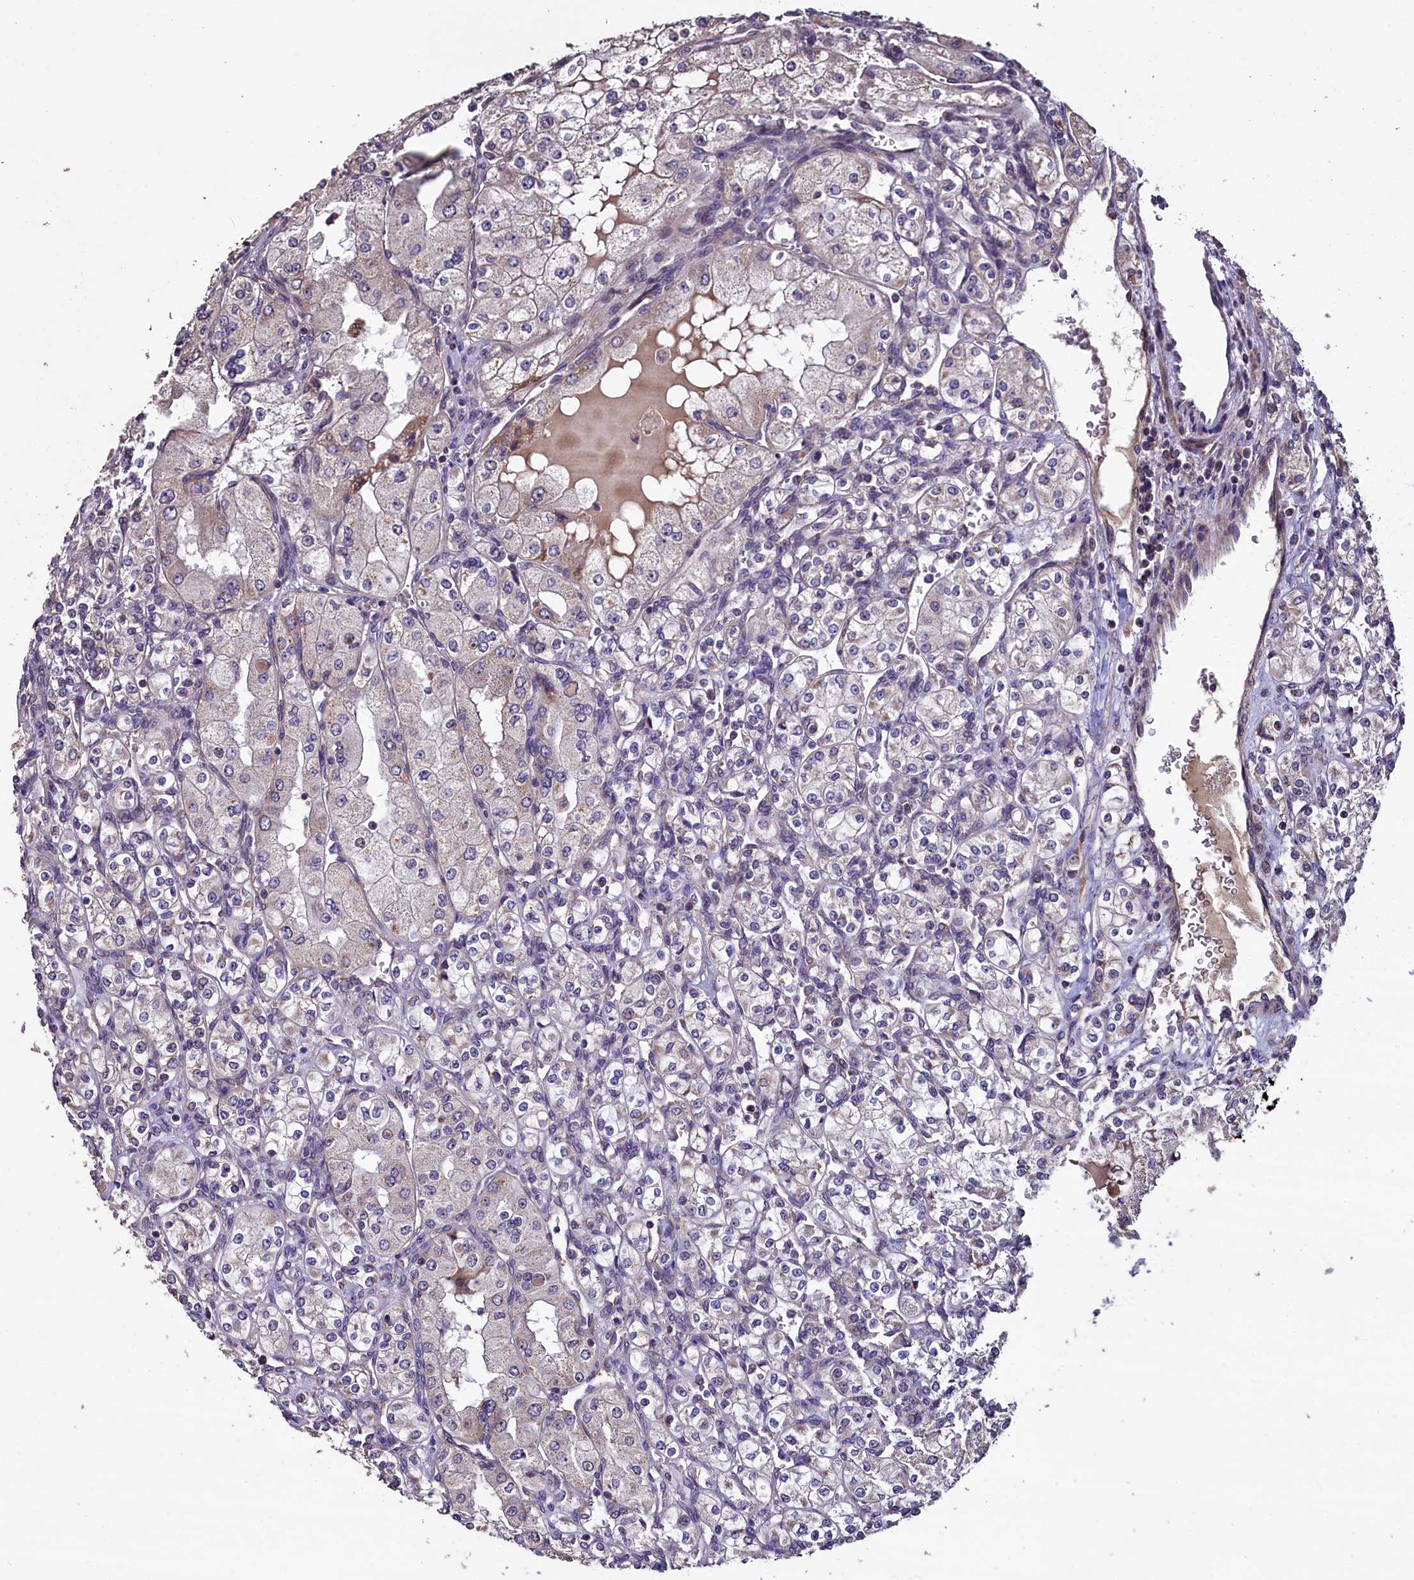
{"staining": {"intensity": "negative", "quantity": "none", "location": "none"}, "tissue": "renal cancer", "cell_type": "Tumor cells", "image_type": "cancer", "snomed": [{"axis": "morphology", "description": "Adenocarcinoma, NOS"}, {"axis": "topography", "description": "Kidney"}], "caption": "Tumor cells are negative for brown protein staining in renal adenocarcinoma. (DAB (3,3'-diaminobenzidine) IHC visualized using brightfield microscopy, high magnification).", "gene": "COQ9", "patient": {"sex": "male", "age": 77}}